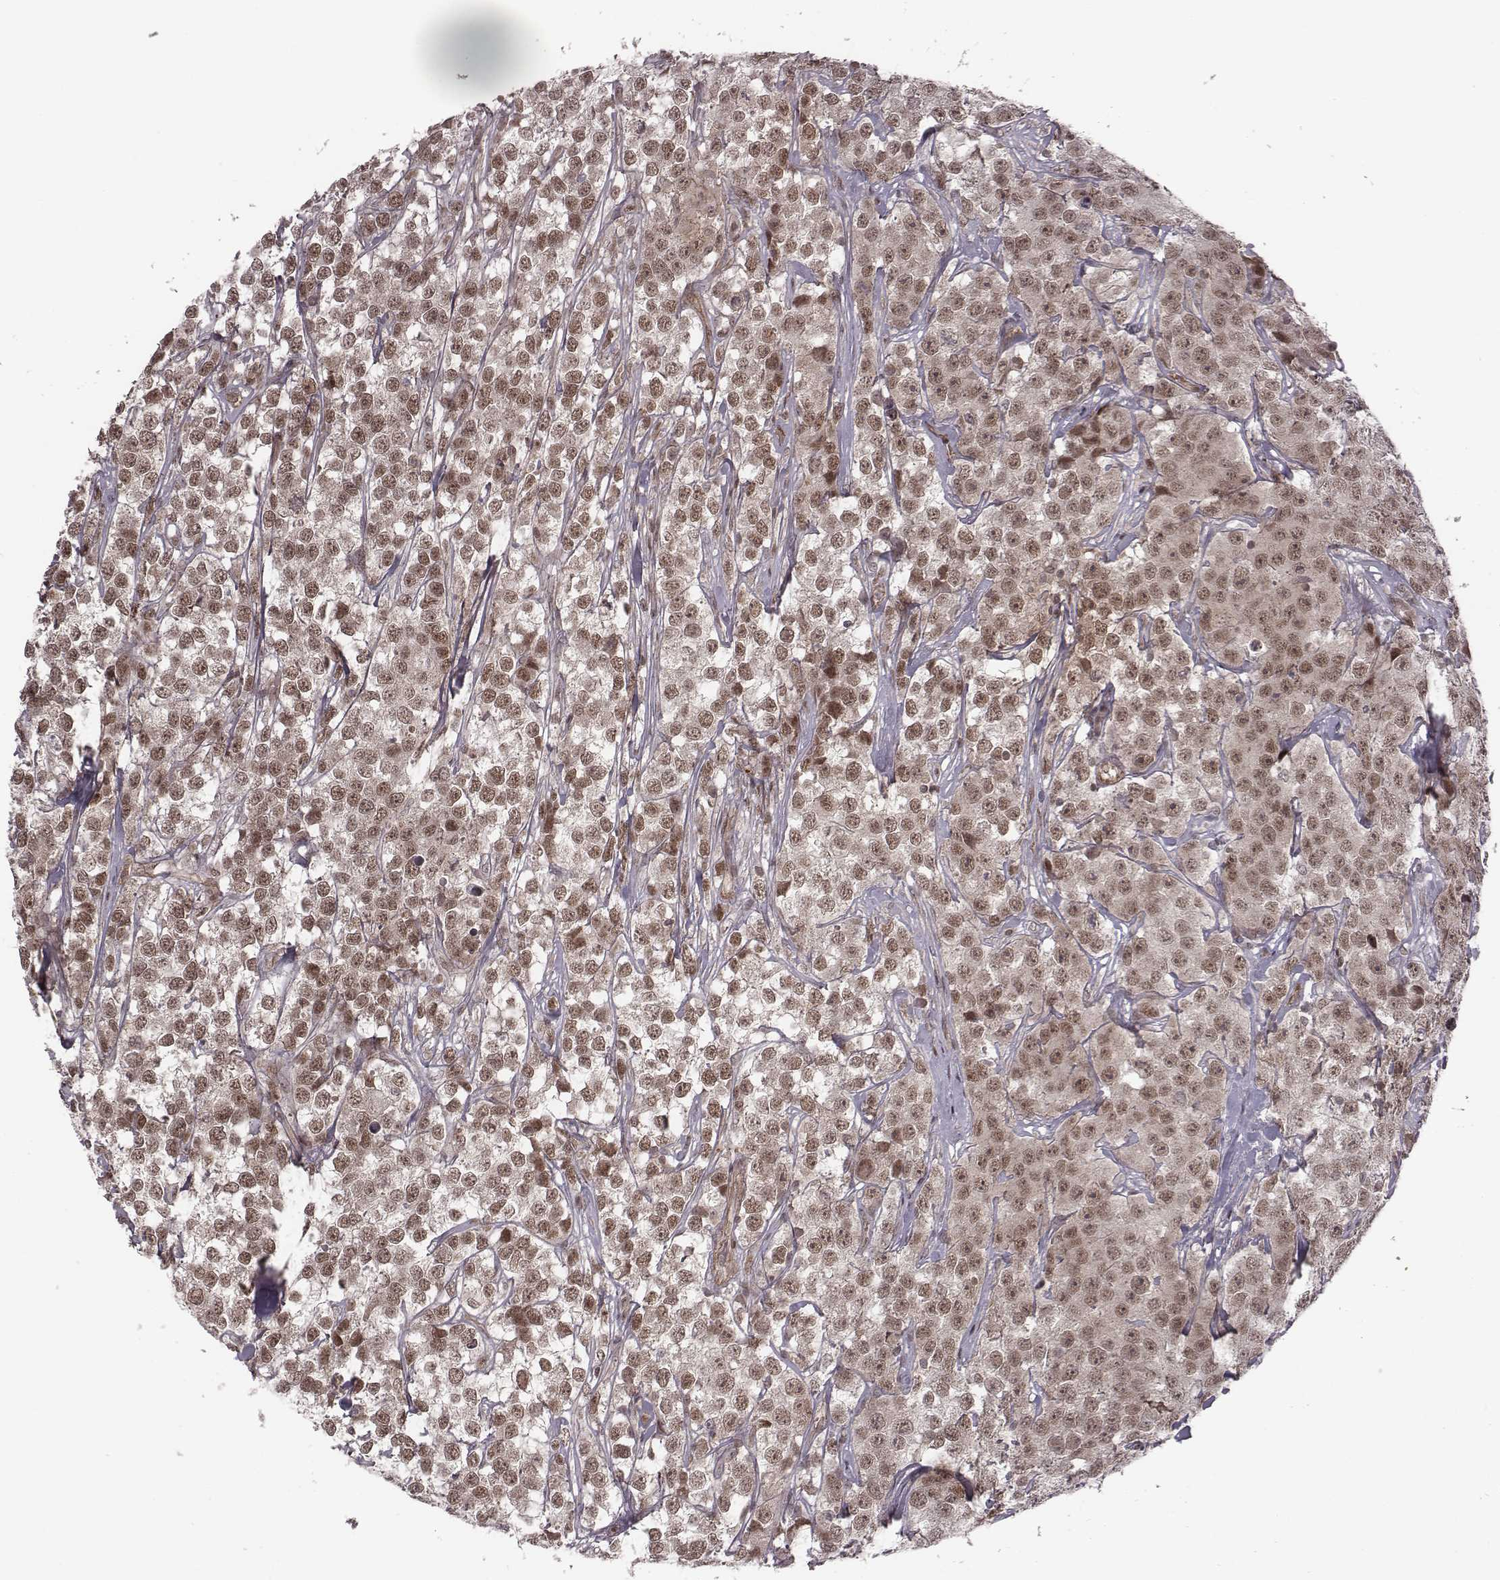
{"staining": {"intensity": "weak", "quantity": ">75%", "location": "nuclear"}, "tissue": "testis cancer", "cell_type": "Tumor cells", "image_type": "cancer", "snomed": [{"axis": "morphology", "description": "Seminoma, NOS"}, {"axis": "topography", "description": "Testis"}], "caption": "There is low levels of weak nuclear positivity in tumor cells of seminoma (testis), as demonstrated by immunohistochemical staining (brown color).", "gene": "RPL3", "patient": {"sex": "male", "age": 59}}